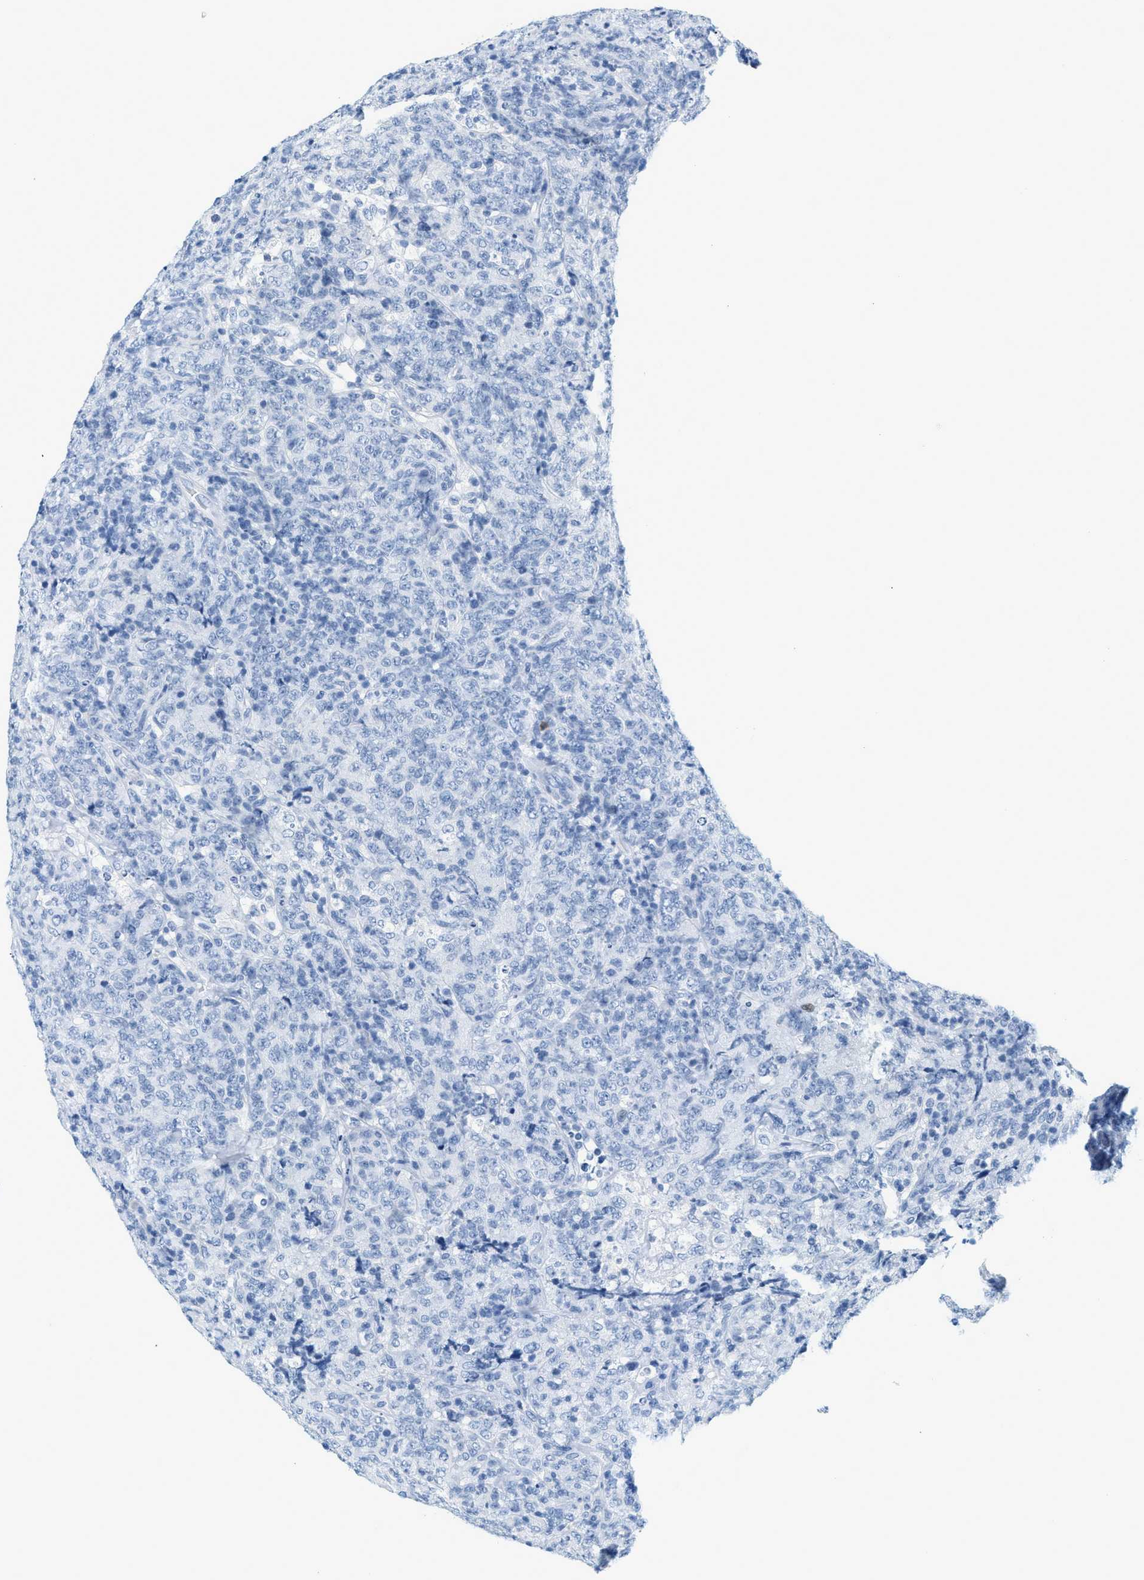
{"staining": {"intensity": "negative", "quantity": "none", "location": "none"}, "tissue": "lymphoma", "cell_type": "Tumor cells", "image_type": "cancer", "snomed": [{"axis": "morphology", "description": "Malignant lymphoma, non-Hodgkin's type, High grade"}, {"axis": "topography", "description": "Tonsil"}], "caption": "Immunohistochemistry photomicrograph of human high-grade malignant lymphoma, non-Hodgkin's type stained for a protein (brown), which demonstrates no staining in tumor cells. The staining is performed using DAB brown chromogen with nuclei counter-stained in using hematoxylin.", "gene": "LCN2", "patient": {"sex": "female", "age": 36}}